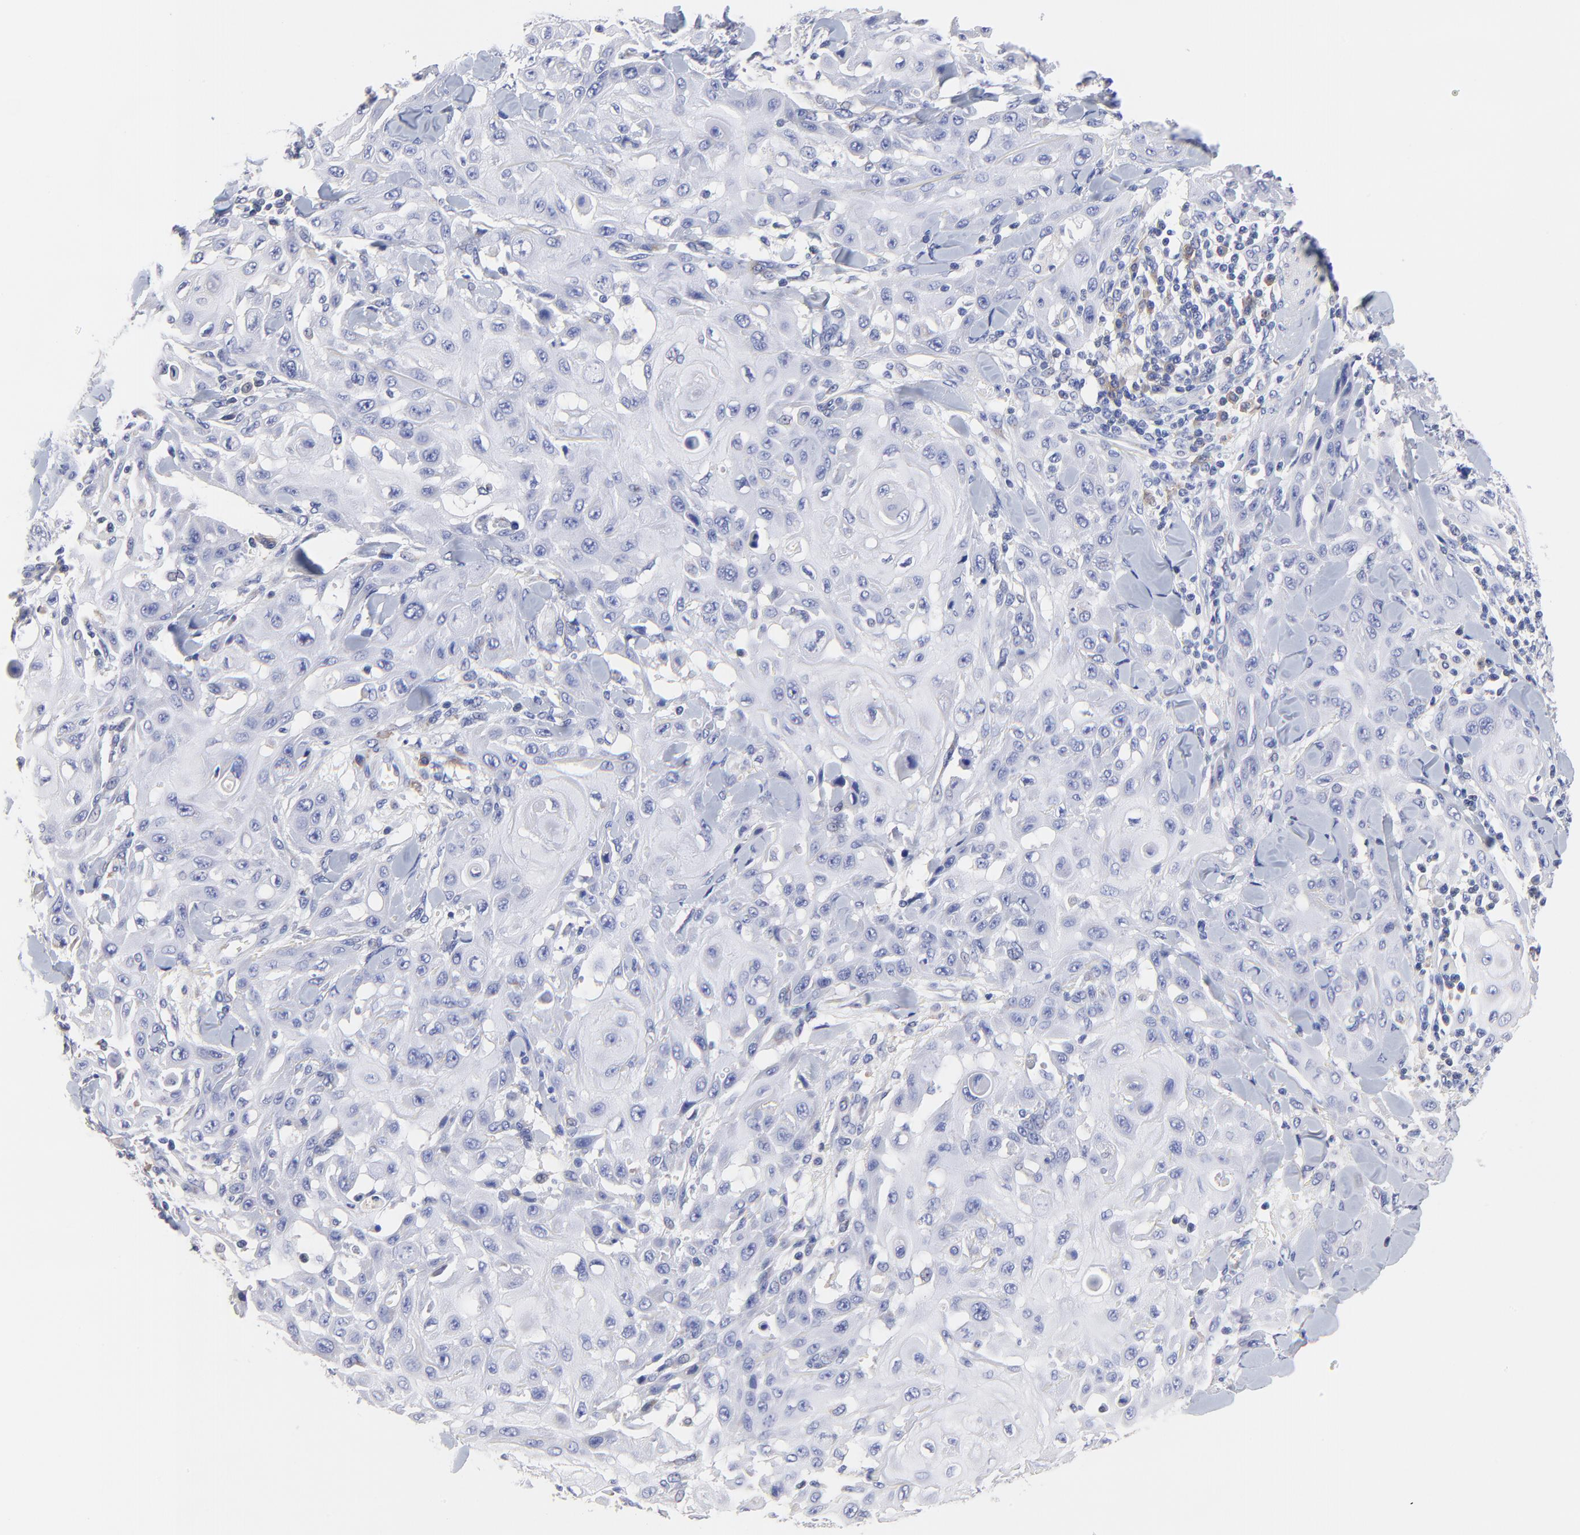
{"staining": {"intensity": "negative", "quantity": "none", "location": "none"}, "tissue": "skin cancer", "cell_type": "Tumor cells", "image_type": "cancer", "snomed": [{"axis": "morphology", "description": "Squamous cell carcinoma, NOS"}, {"axis": "topography", "description": "Skin"}], "caption": "Immunohistochemical staining of human skin cancer reveals no significant positivity in tumor cells. Nuclei are stained in blue.", "gene": "LAX1", "patient": {"sex": "male", "age": 24}}